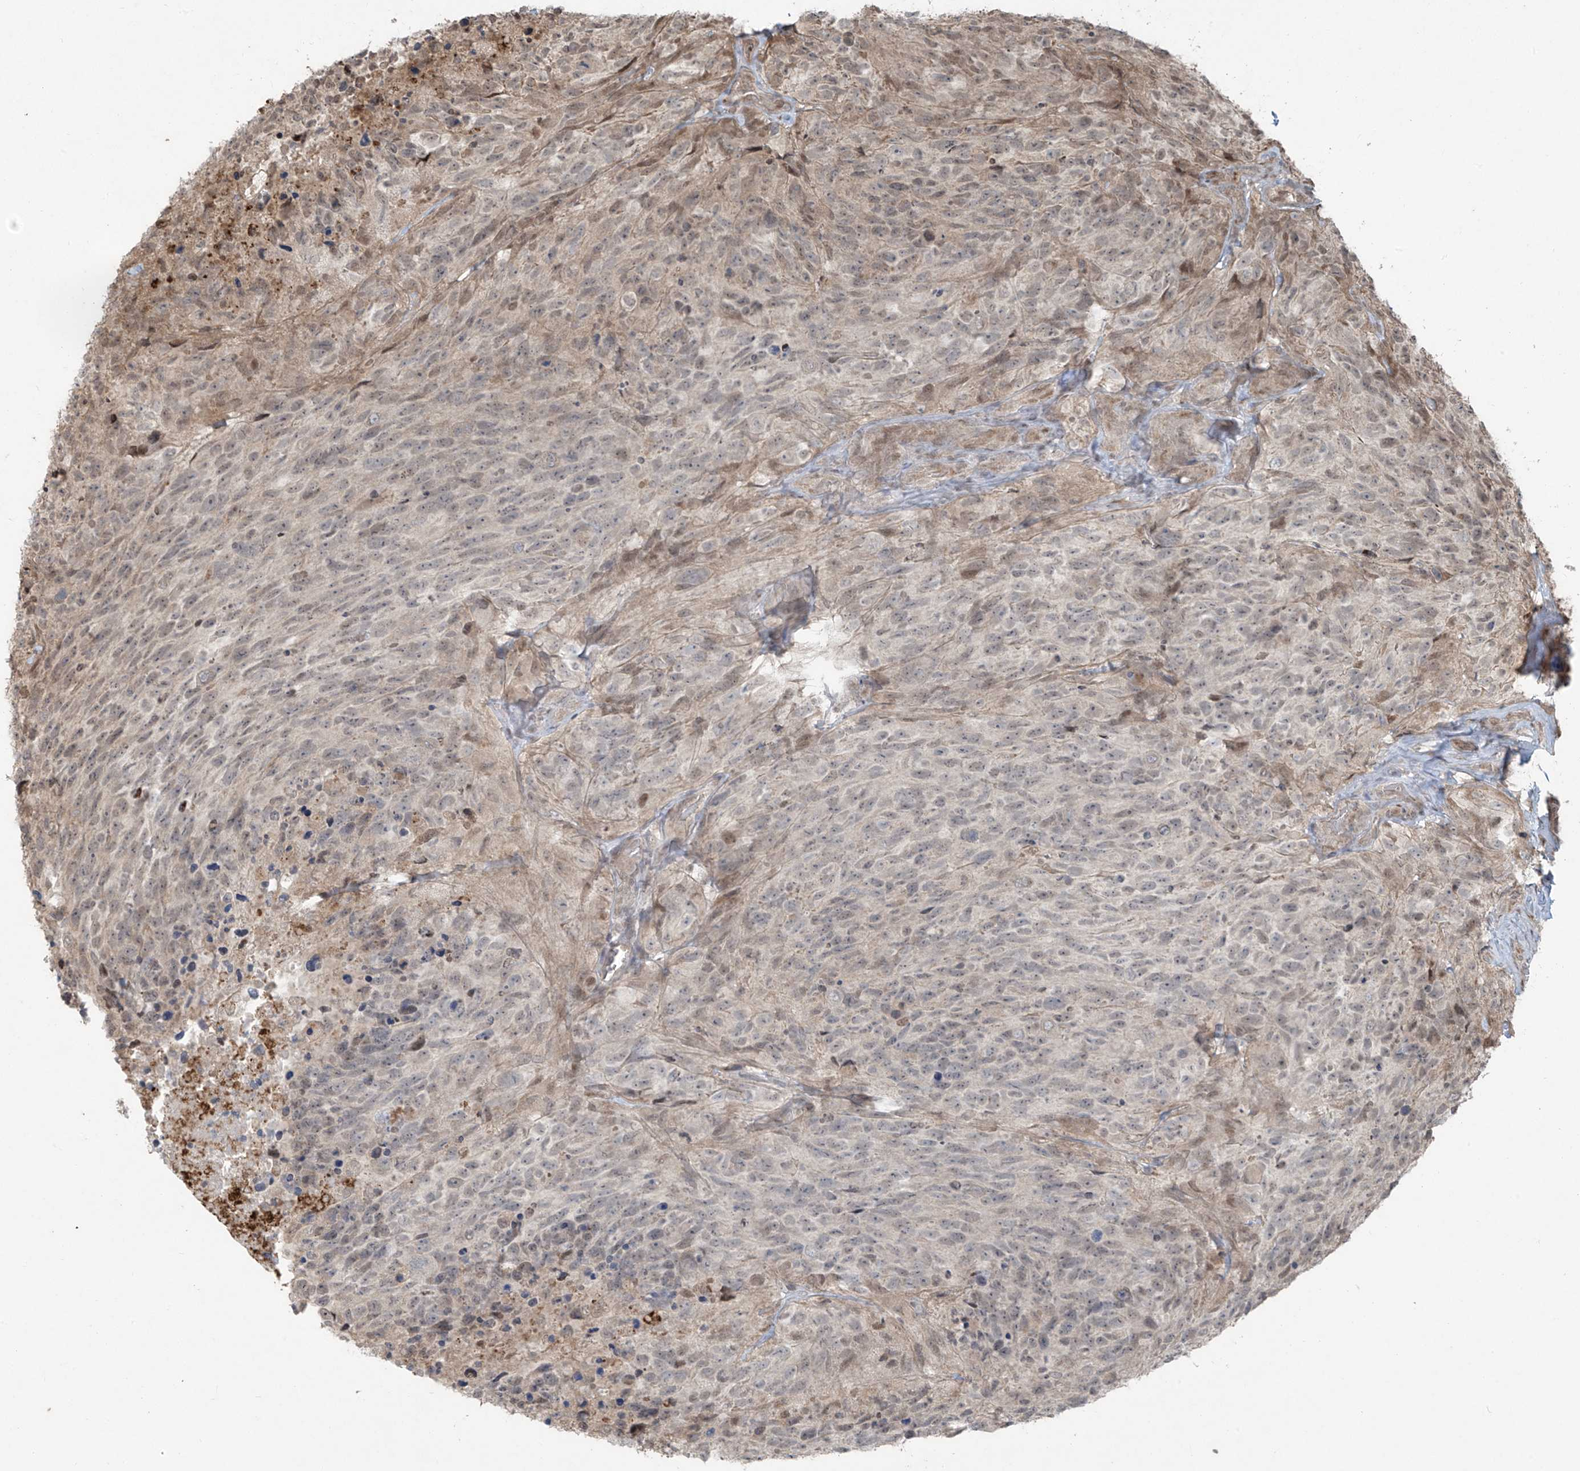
{"staining": {"intensity": "negative", "quantity": "none", "location": "none"}, "tissue": "glioma", "cell_type": "Tumor cells", "image_type": "cancer", "snomed": [{"axis": "morphology", "description": "Glioma, malignant, High grade"}, {"axis": "topography", "description": "Brain"}], "caption": "Image shows no protein positivity in tumor cells of glioma tissue.", "gene": "TTC22", "patient": {"sex": "male", "age": 69}}